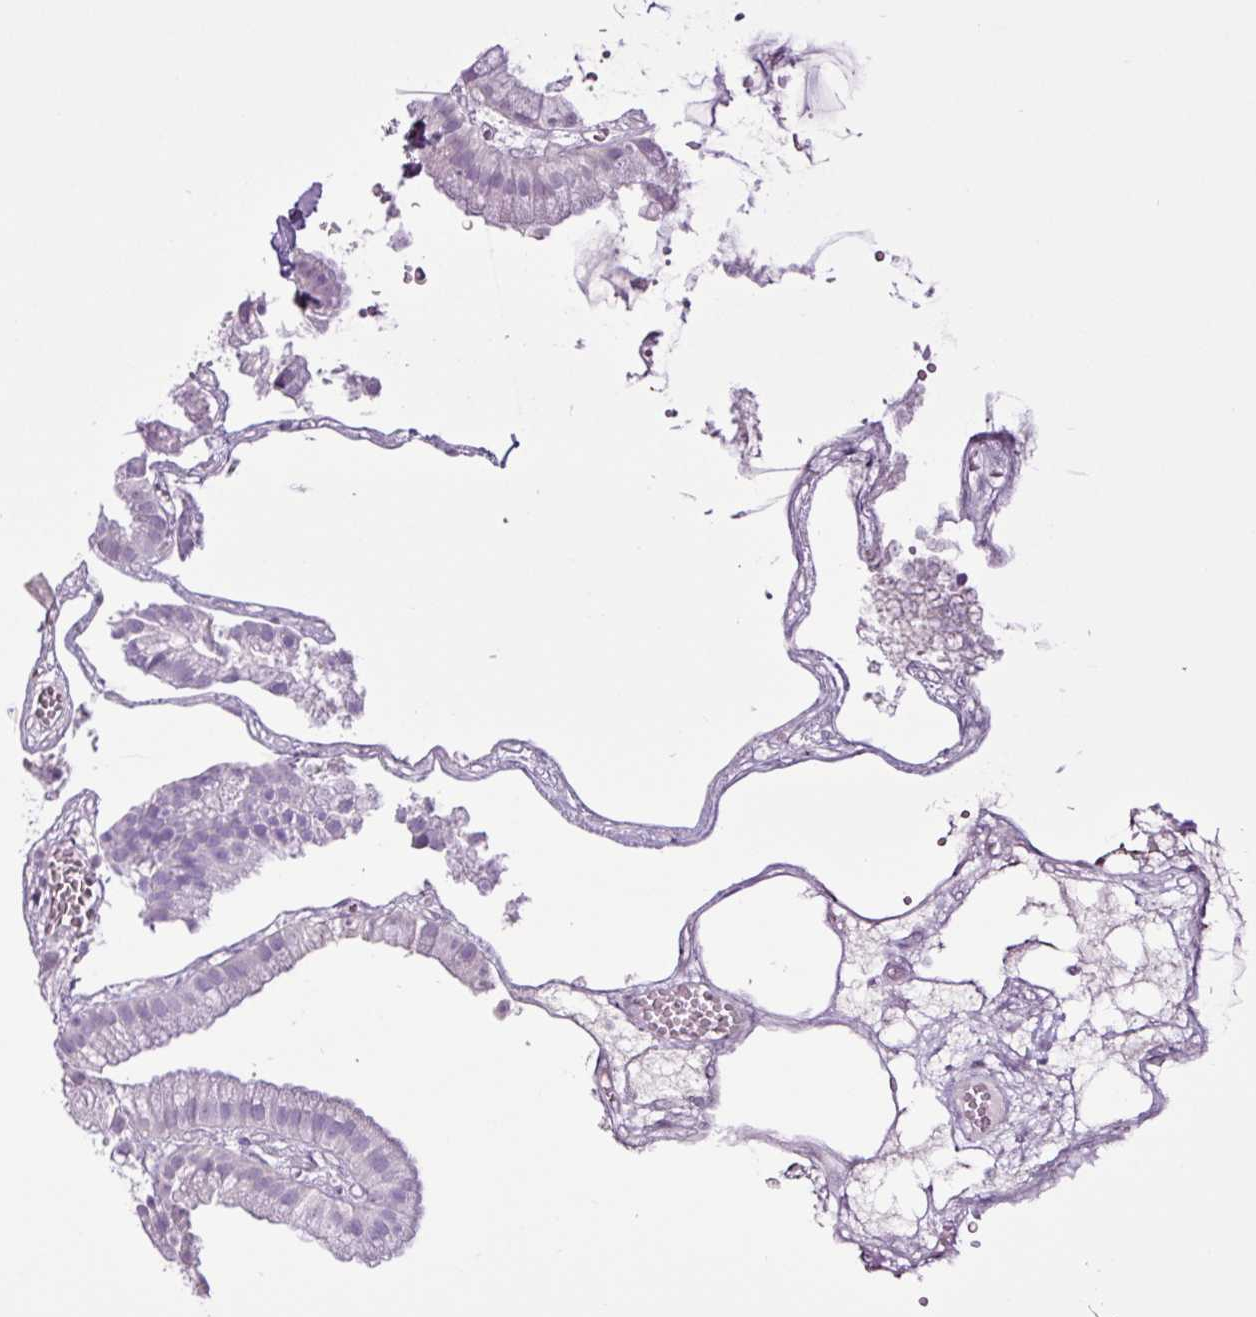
{"staining": {"intensity": "negative", "quantity": "none", "location": "none"}, "tissue": "gallbladder", "cell_type": "Glandular cells", "image_type": "normal", "snomed": [{"axis": "morphology", "description": "Normal tissue, NOS"}, {"axis": "topography", "description": "Gallbladder"}], "caption": "Protein analysis of normal gallbladder exhibits no significant staining in glandular cells.", "gene": "PGR", "patient": {"sex": "female", "age": 63}}